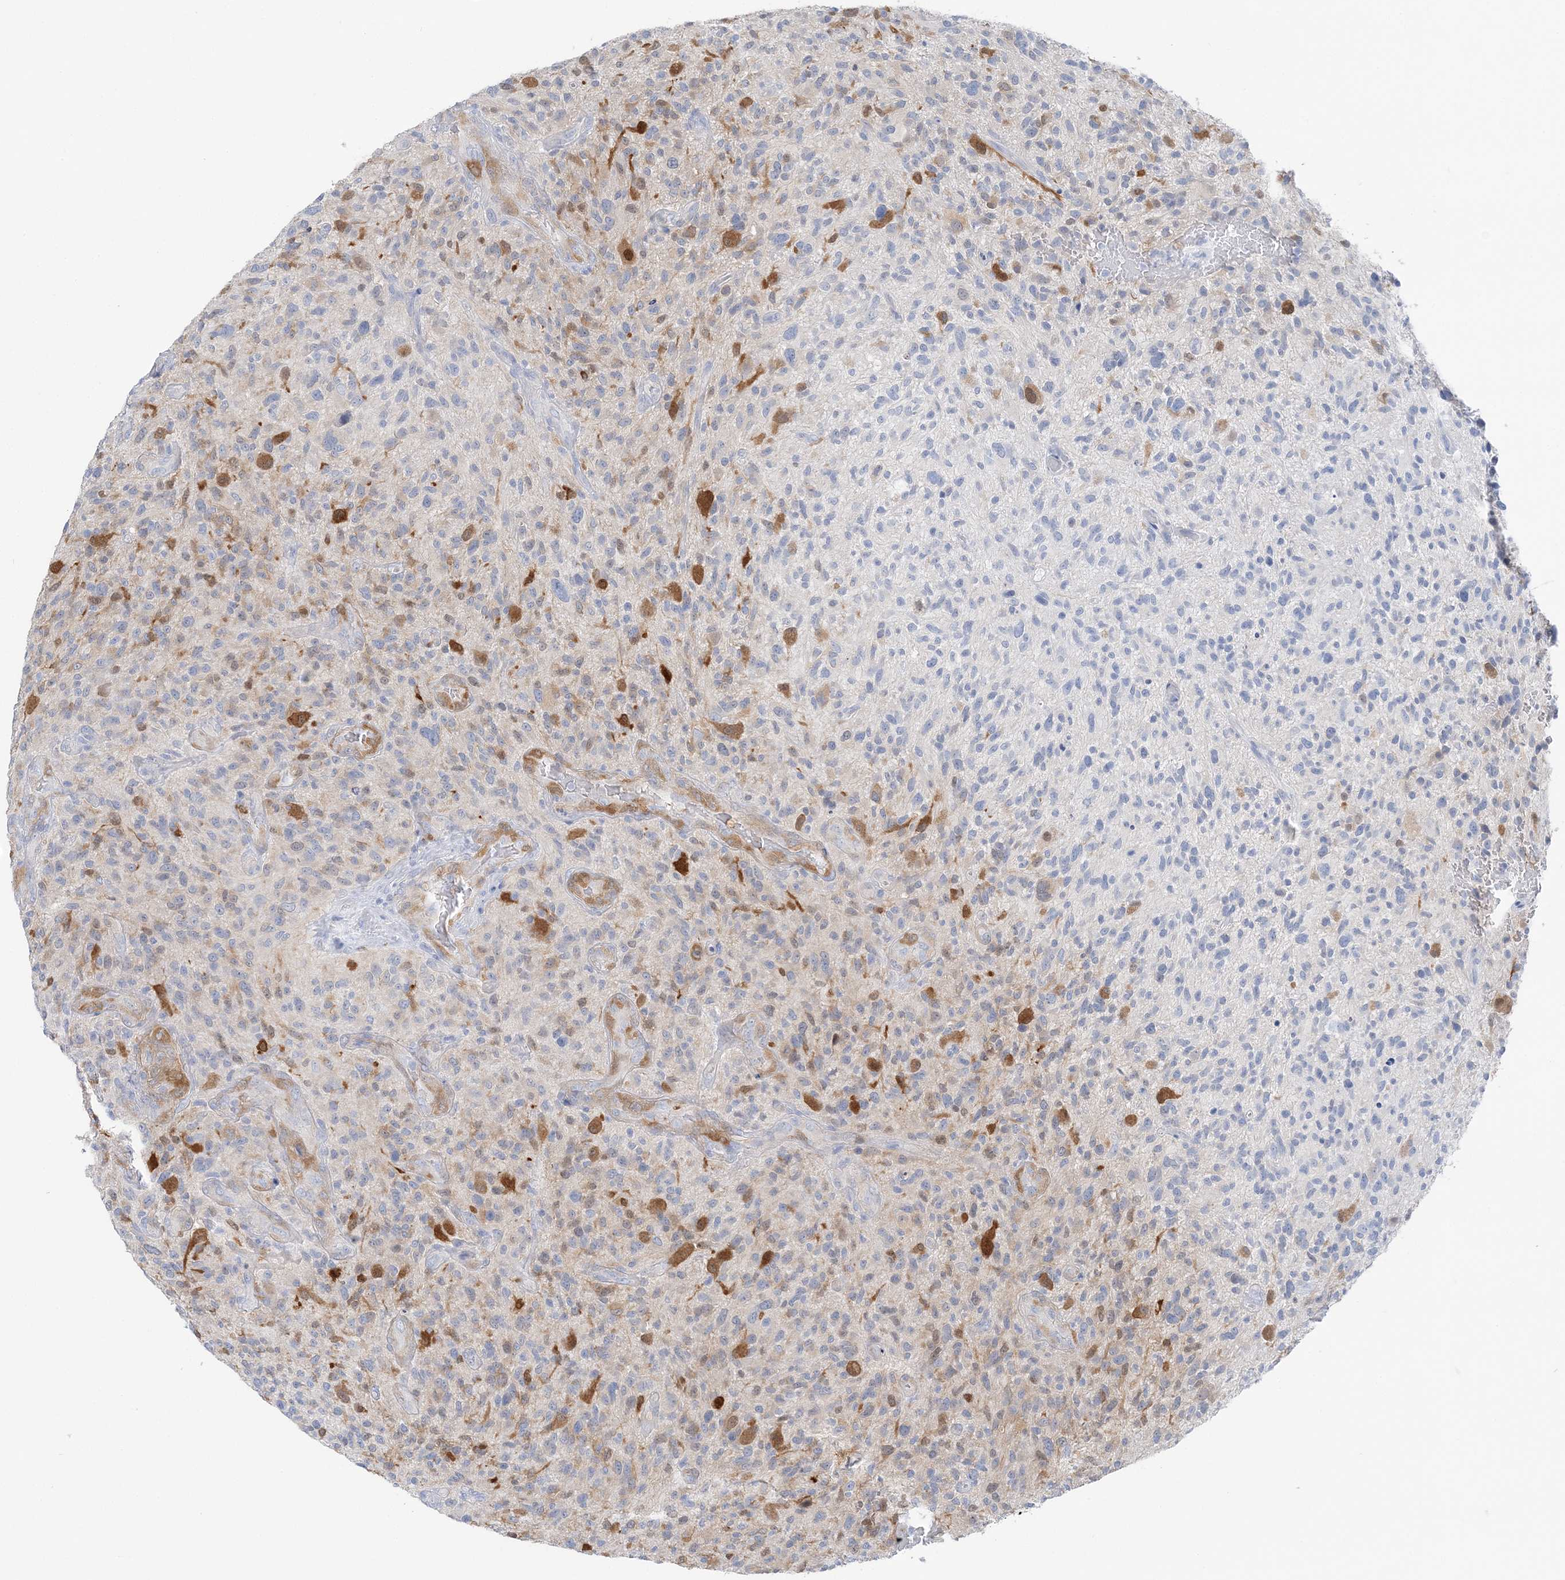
{"staining": {"intensity": "moderate", "quantity": "<25%", "location": "cytoplasmic/membranous,nuclear"}, "tissue": "glioma", "cell_type": "Tumor cells", "image_type": "cancer", "snomed": [{"axis": "morphology", "description": "Glioma, malignant, High grade"}, {"axis": "topography", "description": "Brain"}], "caption": "High-grade glioma (malignant) tissue reveals moderate cytoplasmic/membranous and nuclear positivity in about <25% of tumor cells", "gene": "HMGCS1", "patient": {"sex": "male", "age": 47}}